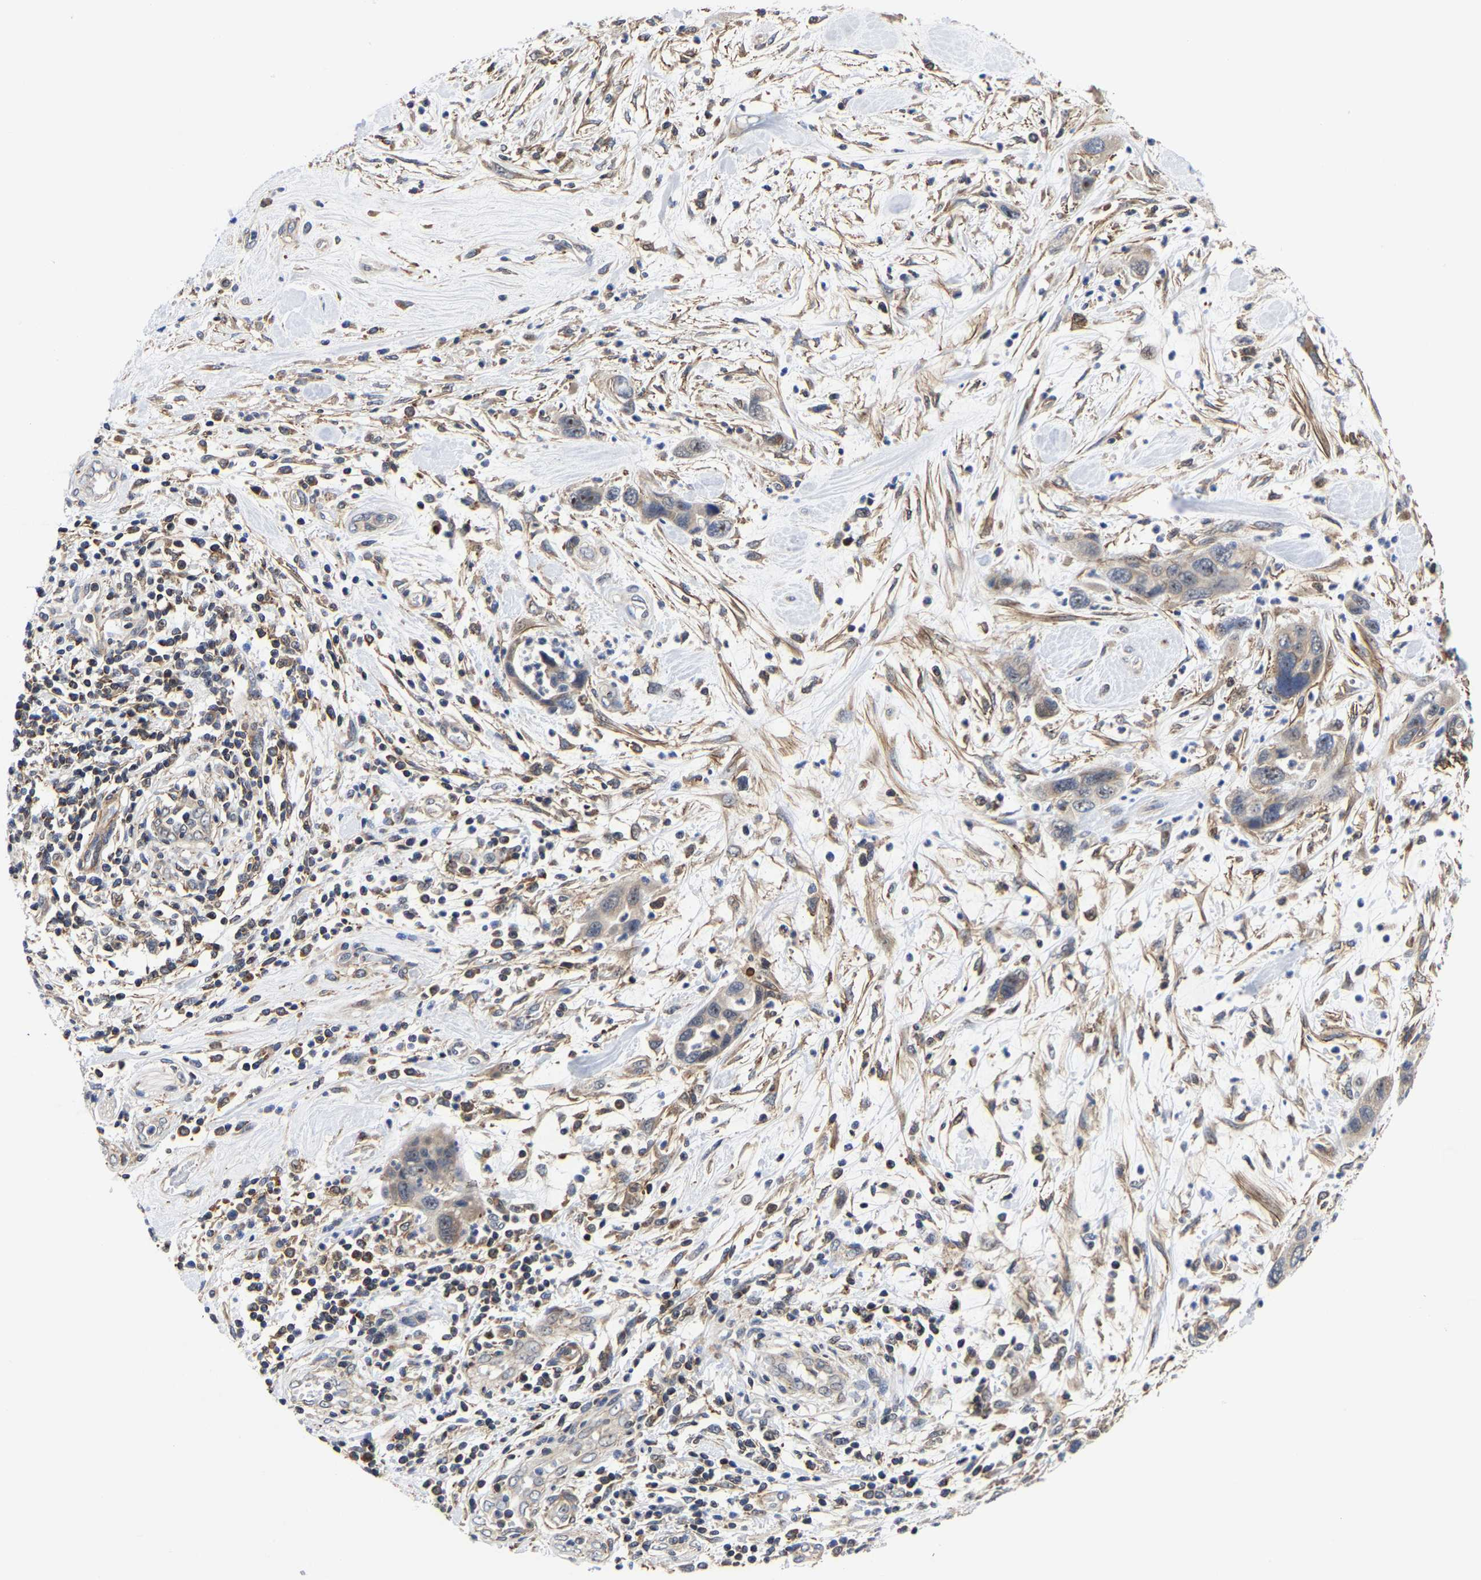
{"staining": {"intensity": "weak", "quantity": "<25%", "location": "cytoplasmic/membranous,nuclear"}, "tissue": "pancreatic cancer", "cell_type": "Tumor cells", "image_type": "cancer", "snomed": [{"axis": "morphology", "description": "Adenocarcinoma, NOS"}, {"axis": "topography", "description": "Pancreas"}], "caption": "Tumor cells show no significant protein staining in pancreatic cancer. (Stains: DAB IHC with hematoxylin counter stain, Microscopy: brightfield microscopy at high magnification).", "gene": "PFKFB3", "patient": {"sex": "female", "age": 70}}